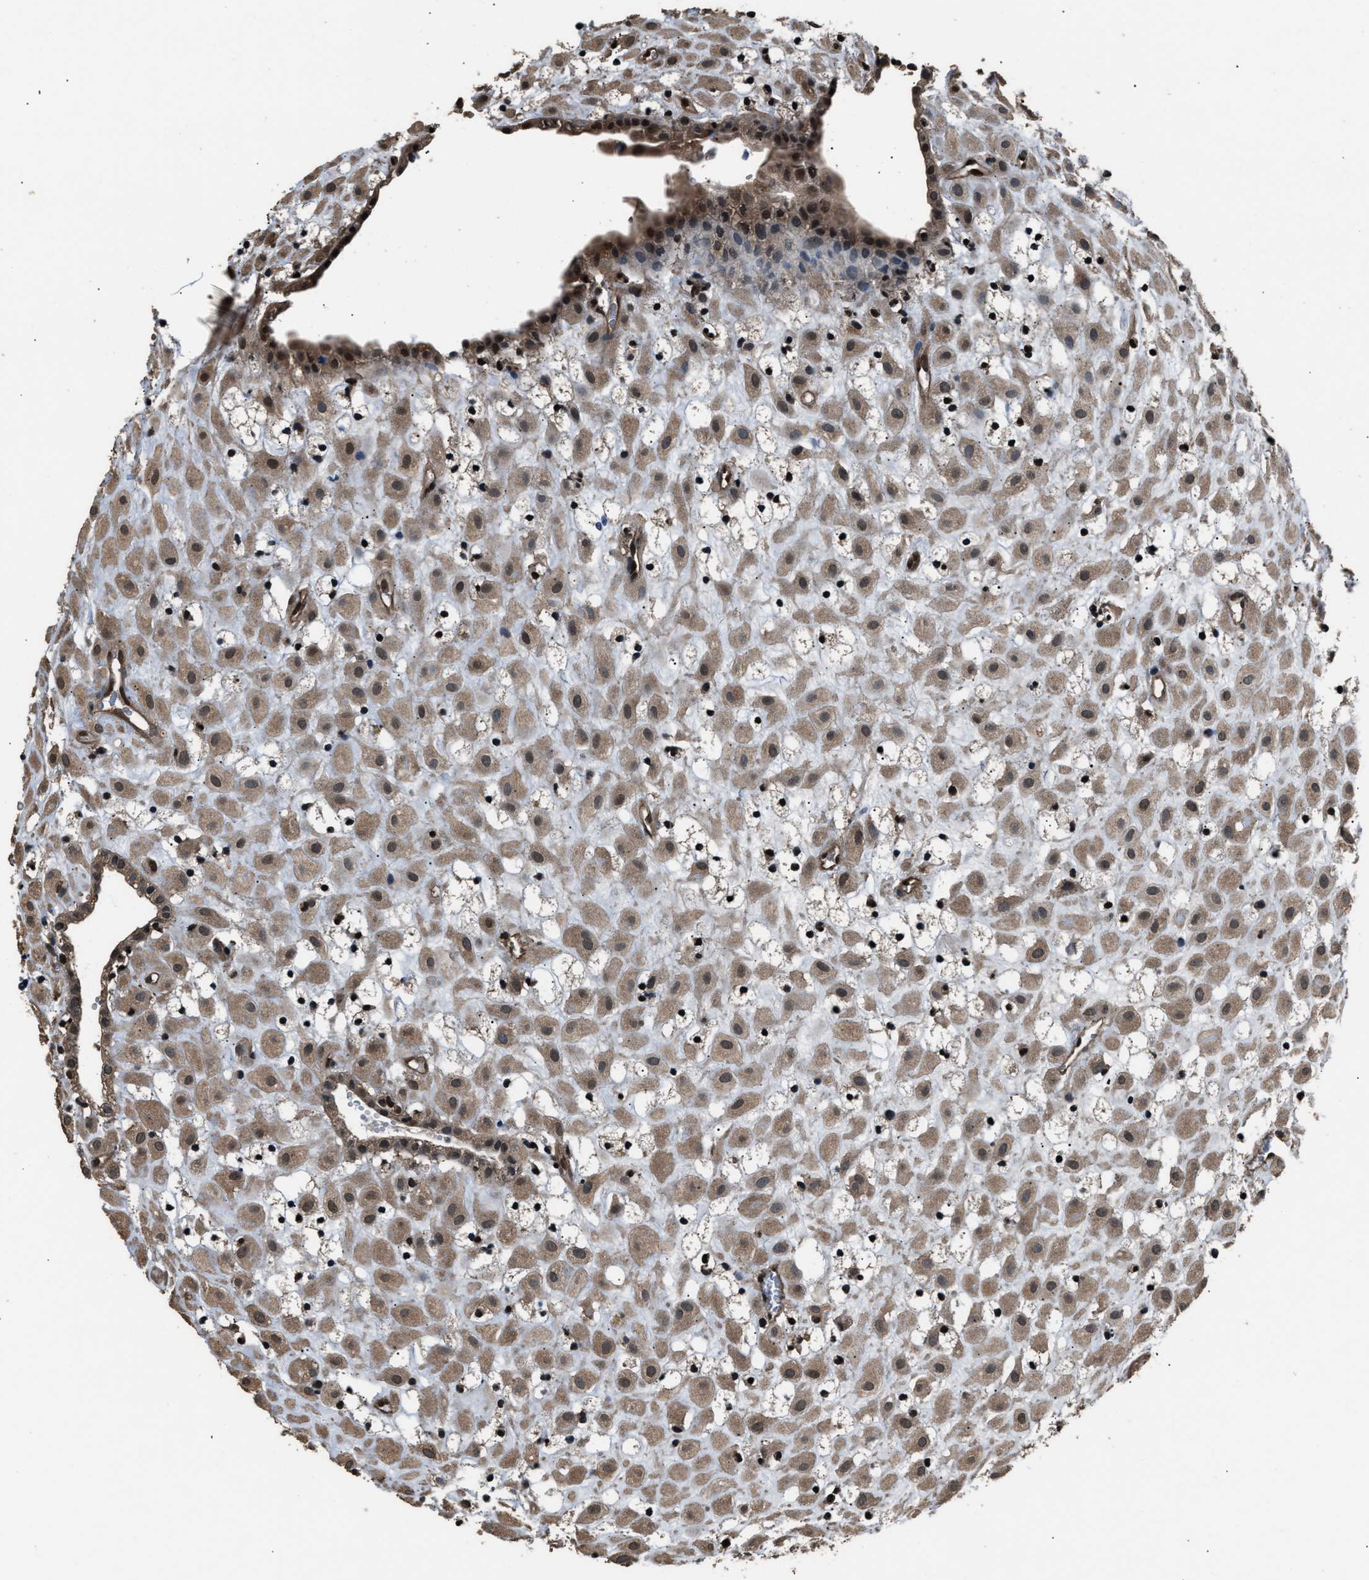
{"staining": {"intensity": "moderate", "quantity": ">75%", "location": "cytoplasmic/membranous,nuclear"}, "tissue": "placenta", "cell_type": "Decidual cells", "image_type": "normal", "snomed": [{"axis": "morphology", "description": "Normal tissue, NOS"}, {"axis": "topography", "description": "Placenta"}], "caption": "Protein analysis of normal placenta demonstrates moderate cytoplasmic/membranous,nuclear positivity in approximately >75% of decidual cells.", "gene": "DFFA", "patient": {"sex": "female", "age": 18}}